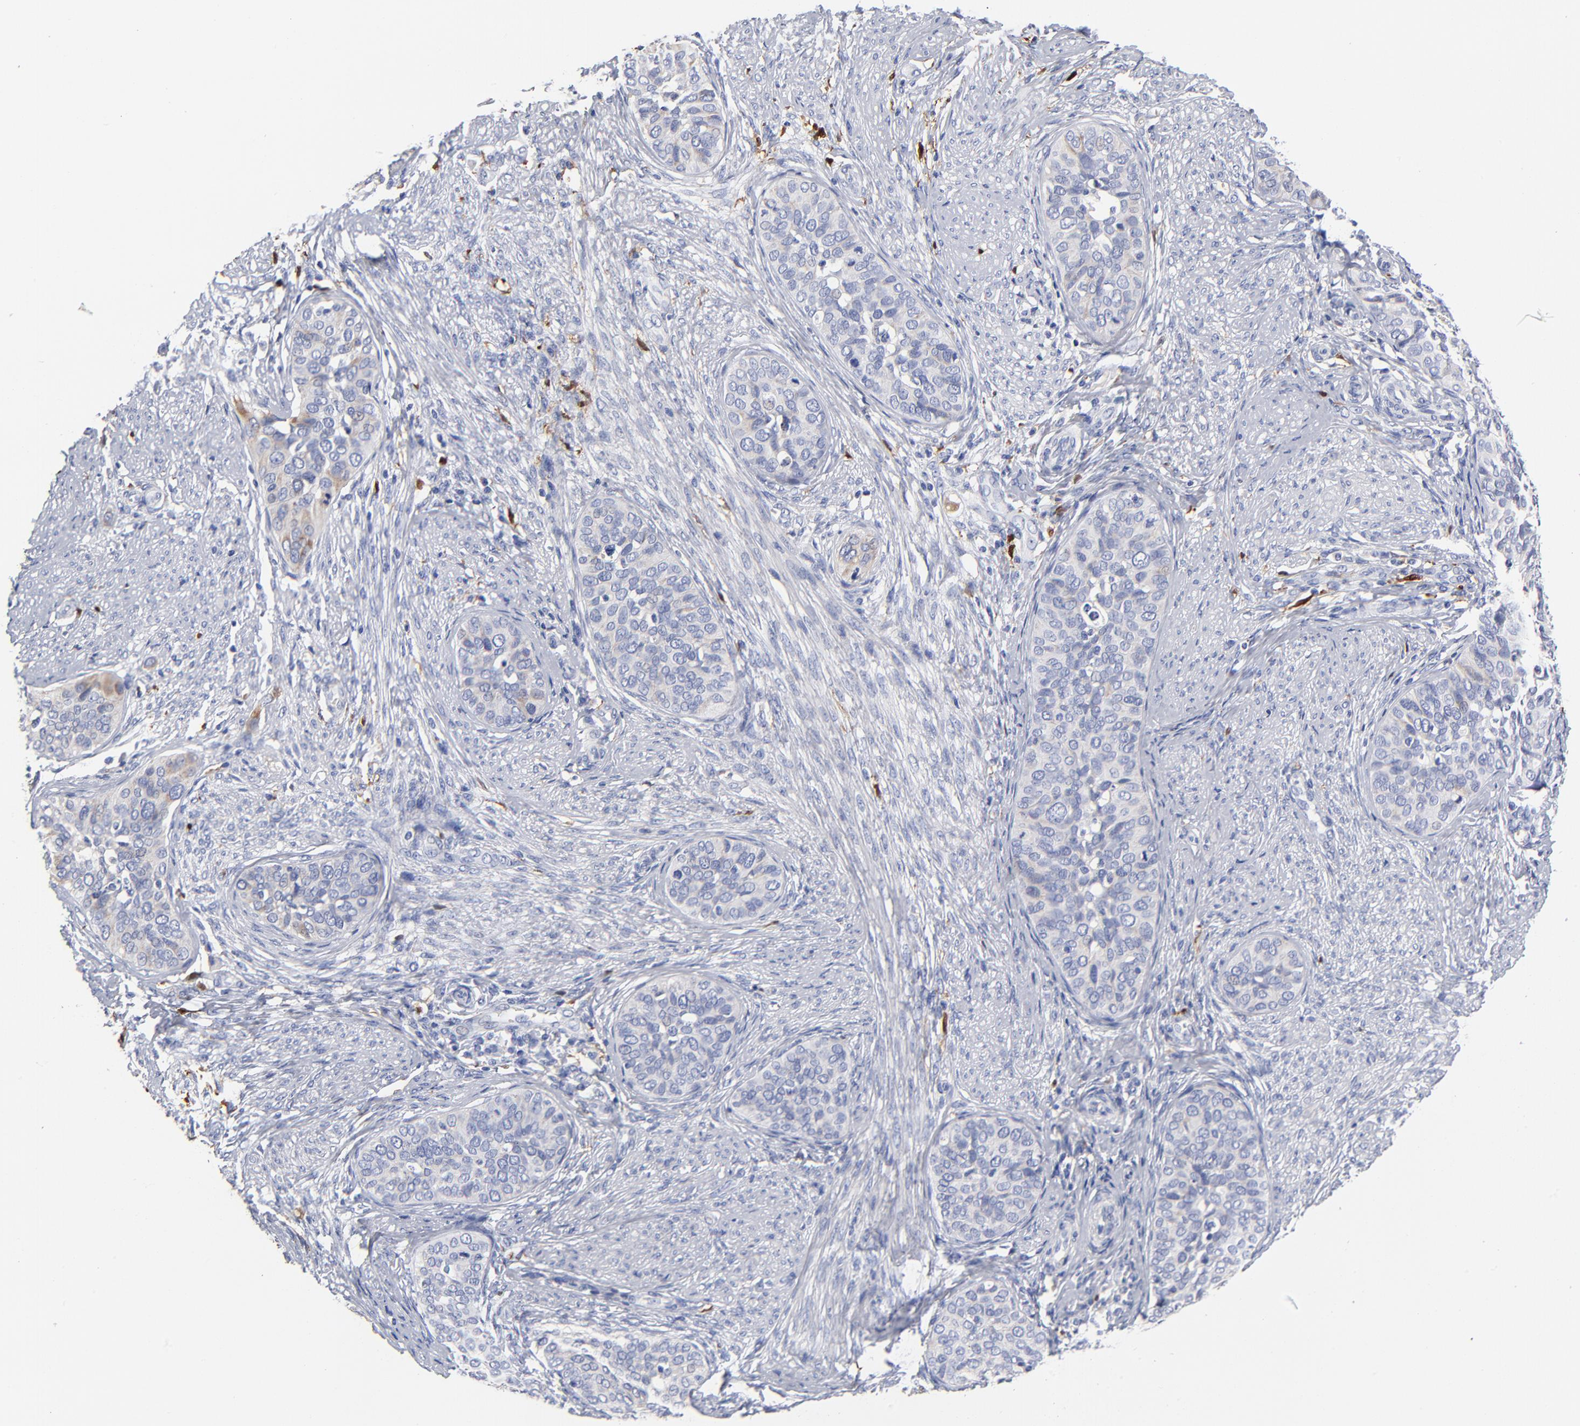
{"staining": {"intensity": "negative", "quantity": "none", "location": "none"}, "tissue": "cervical cancer", "cell_type": "Tumor cells", "image_type": "cancer", "snomed": [{"axis": "morphology", "description": "Squamous cell carcinoma, NOS"}, {"axis": "topography", "description": "Cervix"}], "caption": "Immunohistochemistry micrograph of neoplastic tissue: squamous cell carcinoma (cervical) stained with DAB (3,3'-diaminobenzidine) exhibits no significant protein staining in tumor cells. Brightfield microscopy of immunohistochemistry stained with DAB (3,3'-diaminobenzidine) (brown) and hematoxylin (blue), captured at high magnification.", "gene": "PTP4A1", "patient": {"sex": "female", "age": 31}}